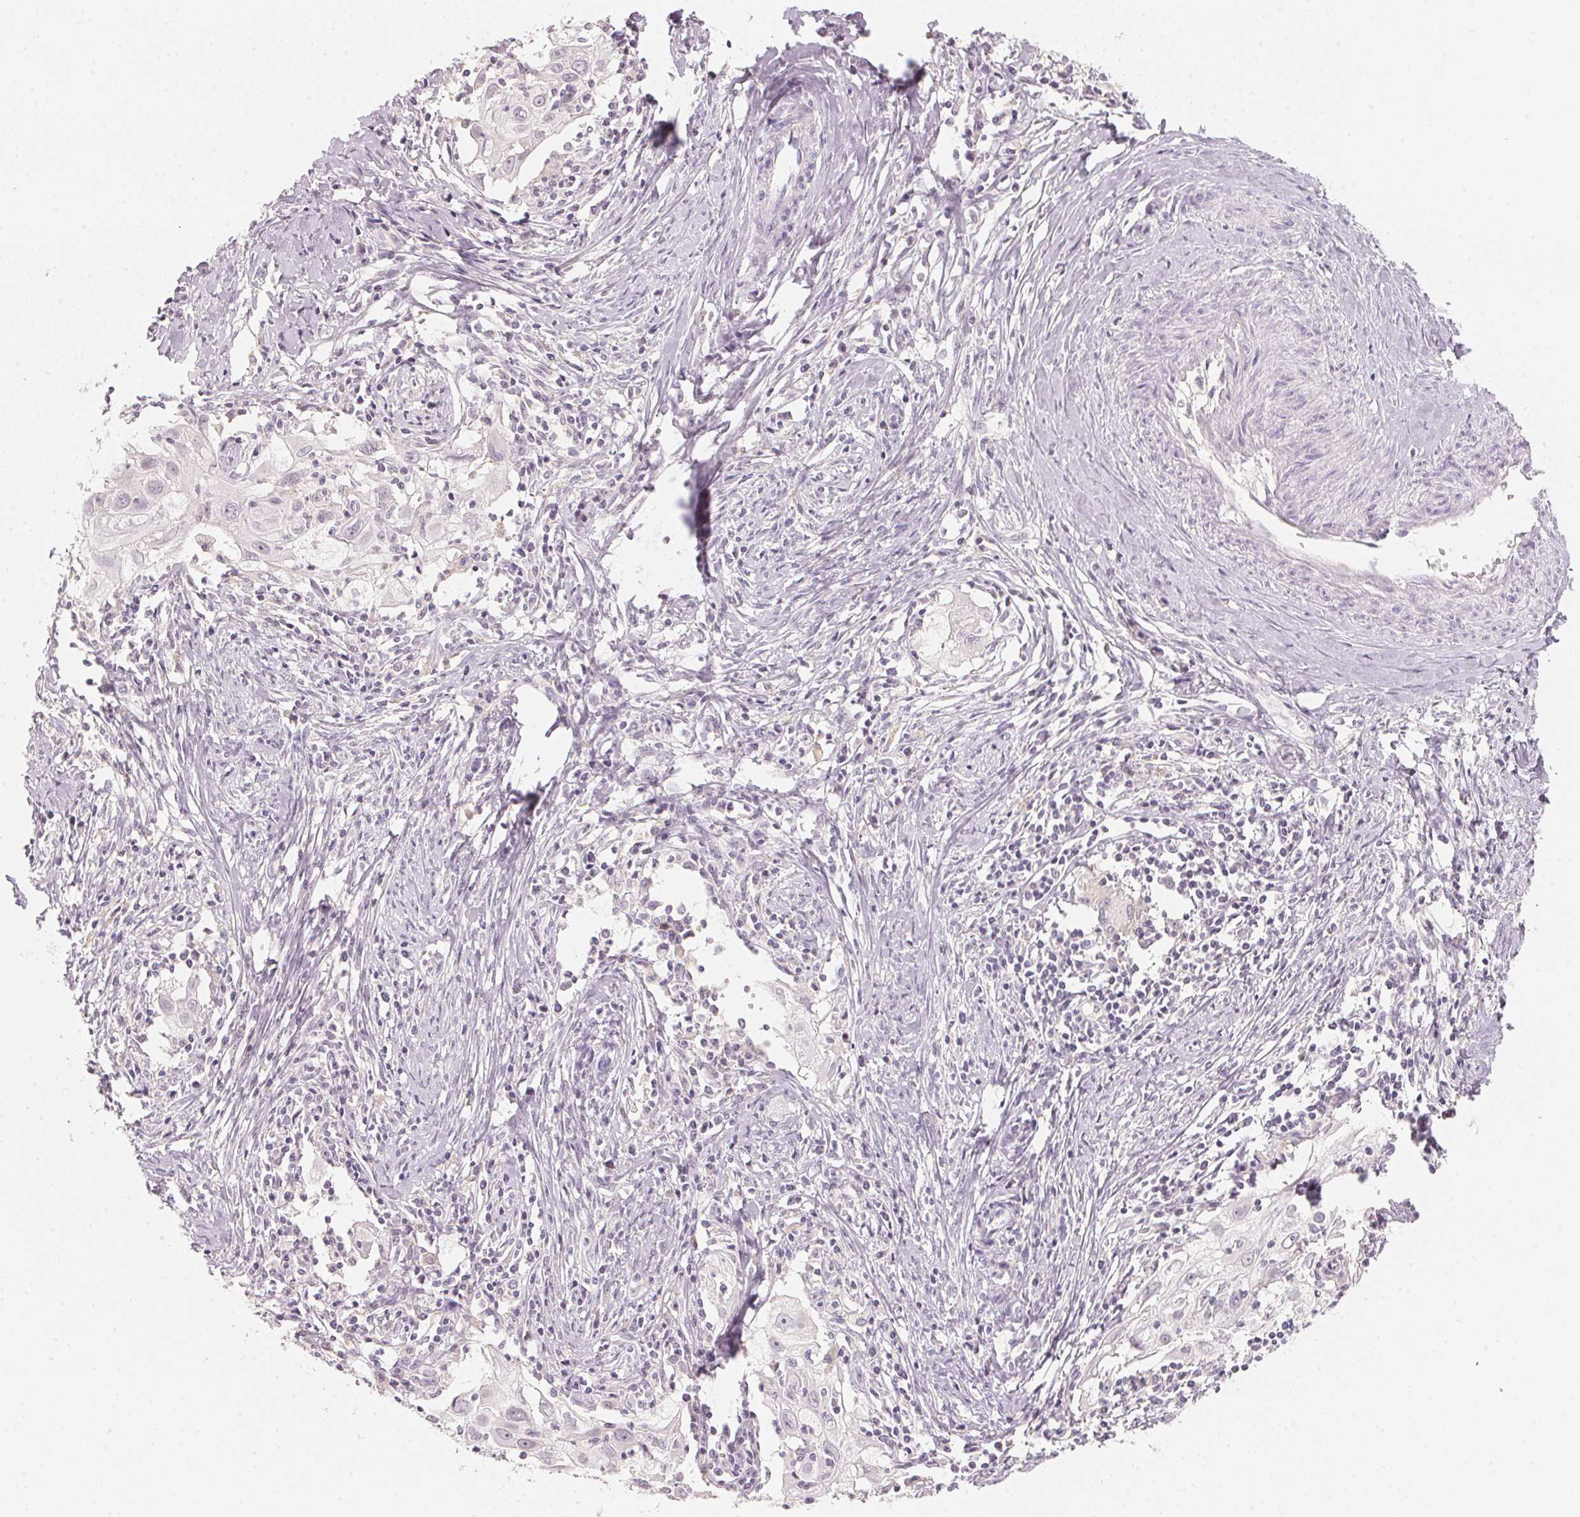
{"staining": {"intensity": "negative", "quantity": "none", "location": "none"}, "tissue": "cervical cancer", "cell_type": "Tumor cells", "image_type": "cancer", "snomed": [{"axis": "morphology", "description": "Squamous cell carcinoma, NOS"}, {"axis": "topography", "description": "Cervix"}], "caption": "A micrograph of human cervical cancer (squamous cell carcinoma) is negative for staining in tumor cells.", "gene": "ANKRD31", "patient": {"sex": "female", "age": 30}}